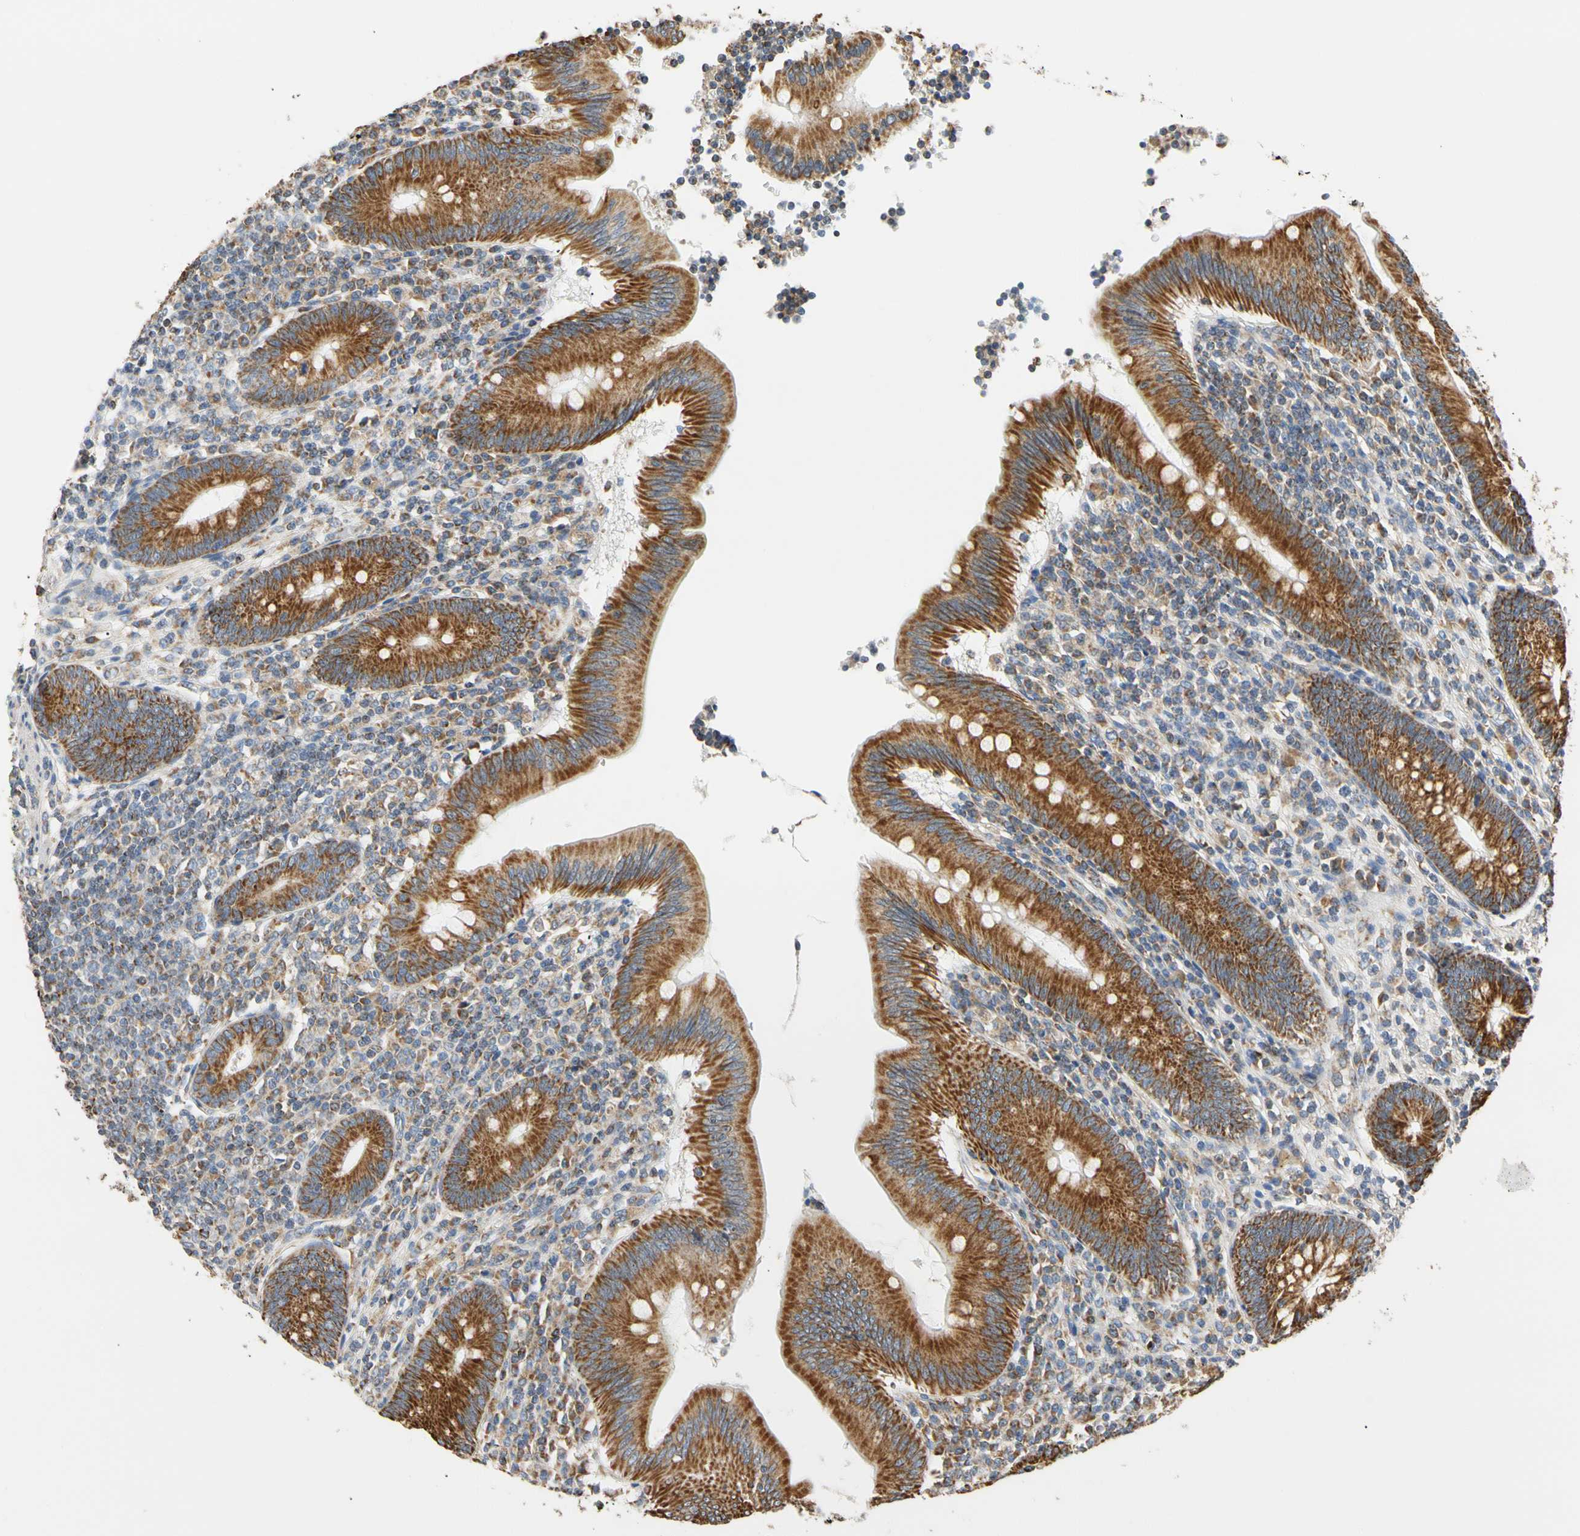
{"staining": {"intensity": "moderate", "quantity": ">75%", "location": "cytoplasmic/membranous"}, "tissue": "appendix", "cell_type": "Glandular cells", "image_type": "normal", "snomed": [{"axis": "morphology", "description": "Normal tissue, NOS"}, {"axis": "morphology", "description": "Inflammation, NOS"}, {"axis": "topography", "description": "Appendix"}], "caption": "High-power microscopy captured an immunohistochemistry (IHC) micrograph of benign appendix, revealing moderate cytoplasmic/membranous positivity in approximately >75% of glandular cells.", "gene": "PLGRKT", "patient": {"sex": "male", "age": 46}}